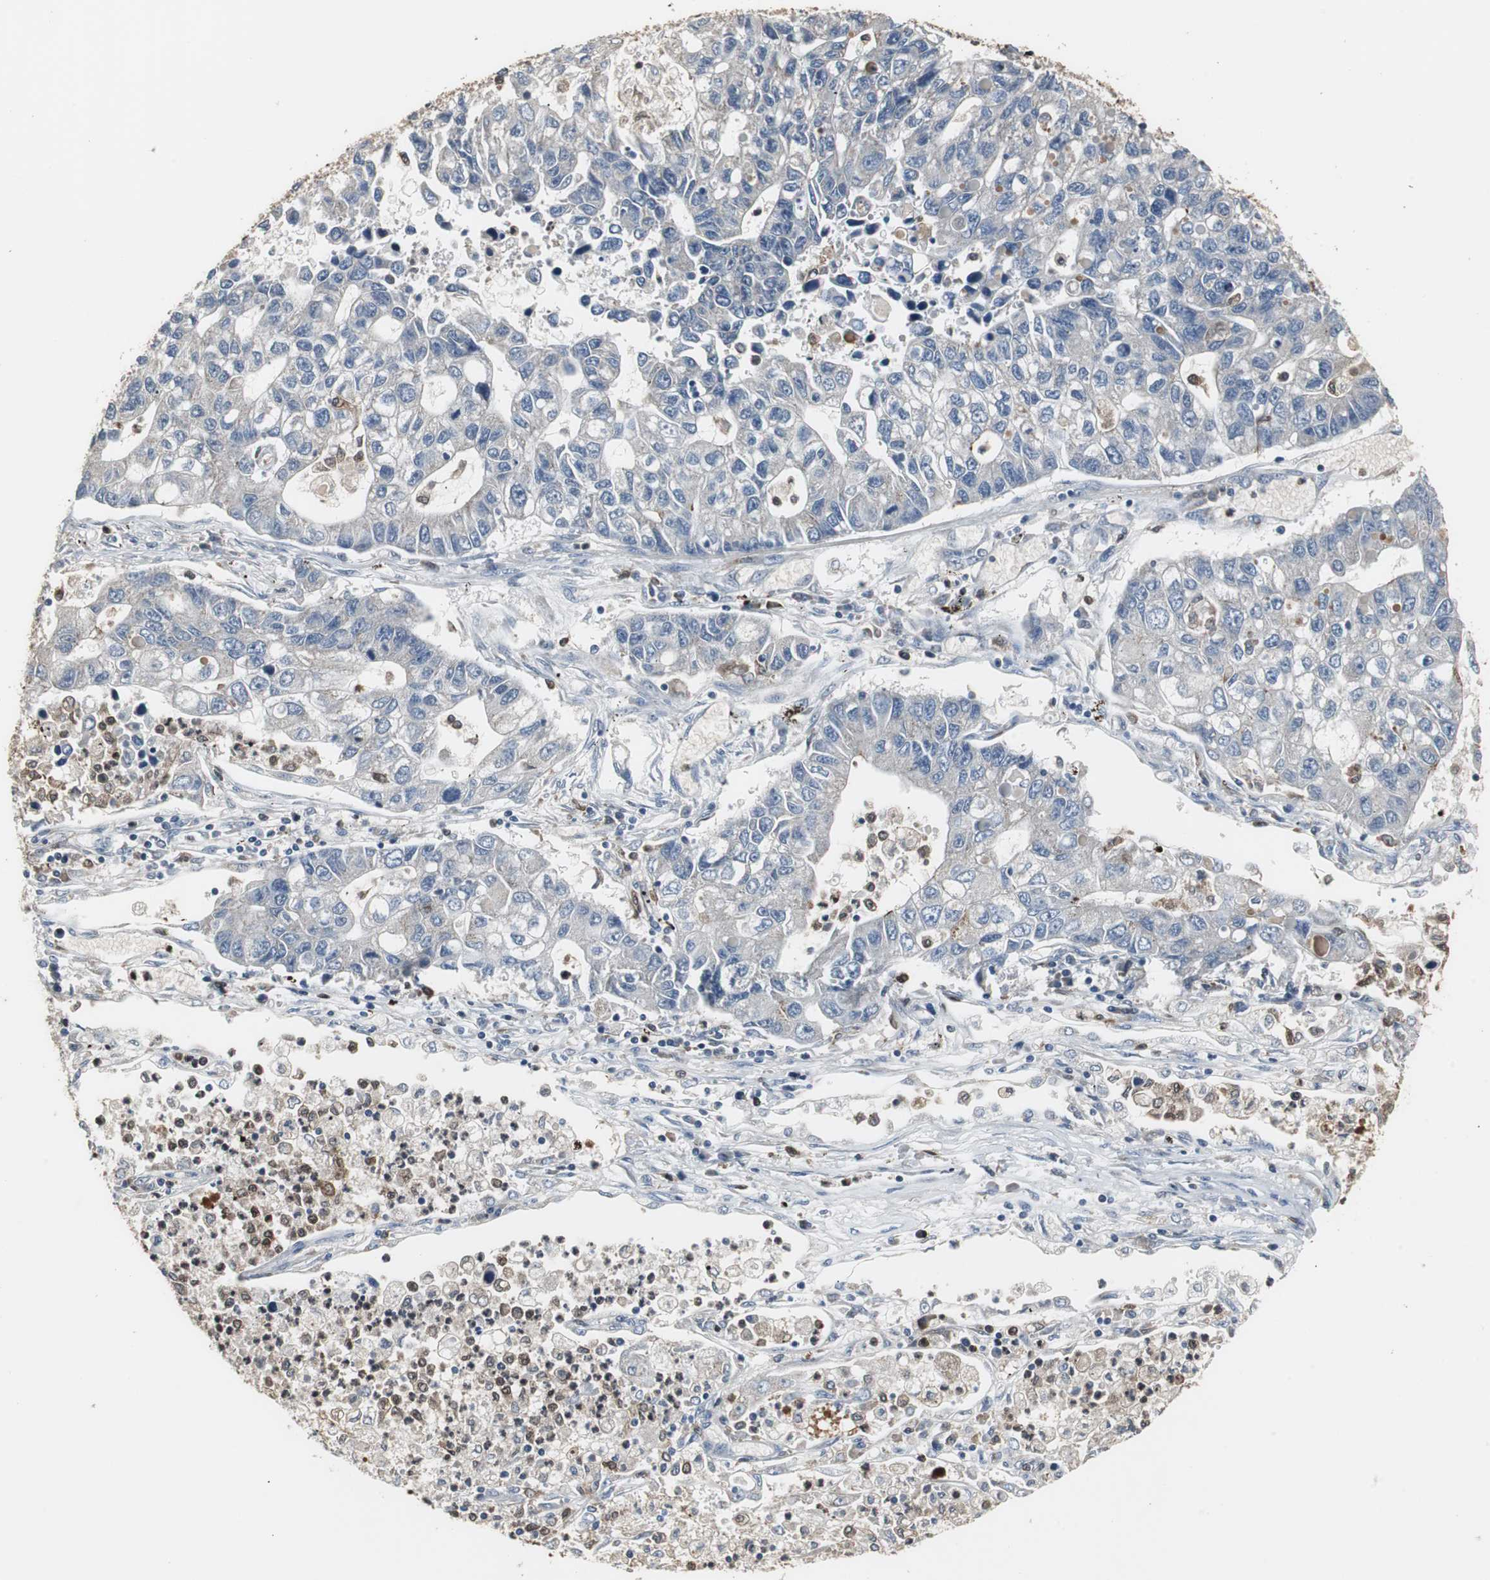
{"staining": {"intensity": "negative", "quantity": "none", "location": "none"}, "tissue": "lung cancer", "cell_type": "Tumor cells", "image_type": "cancer", "snomed": [{"axis": "morphology", "description": "Adenocarcinoma, NOS"}, {"axis": "topography", "description": "Lung"}], "caption": "An immunohistochemistry micrograph of lung adenocarcinoma is shown. There is no staining in tumor cells of lung adenocarcinoma.", "gene": "NCF2", "patient": {"sex": "female", "age": 51}}